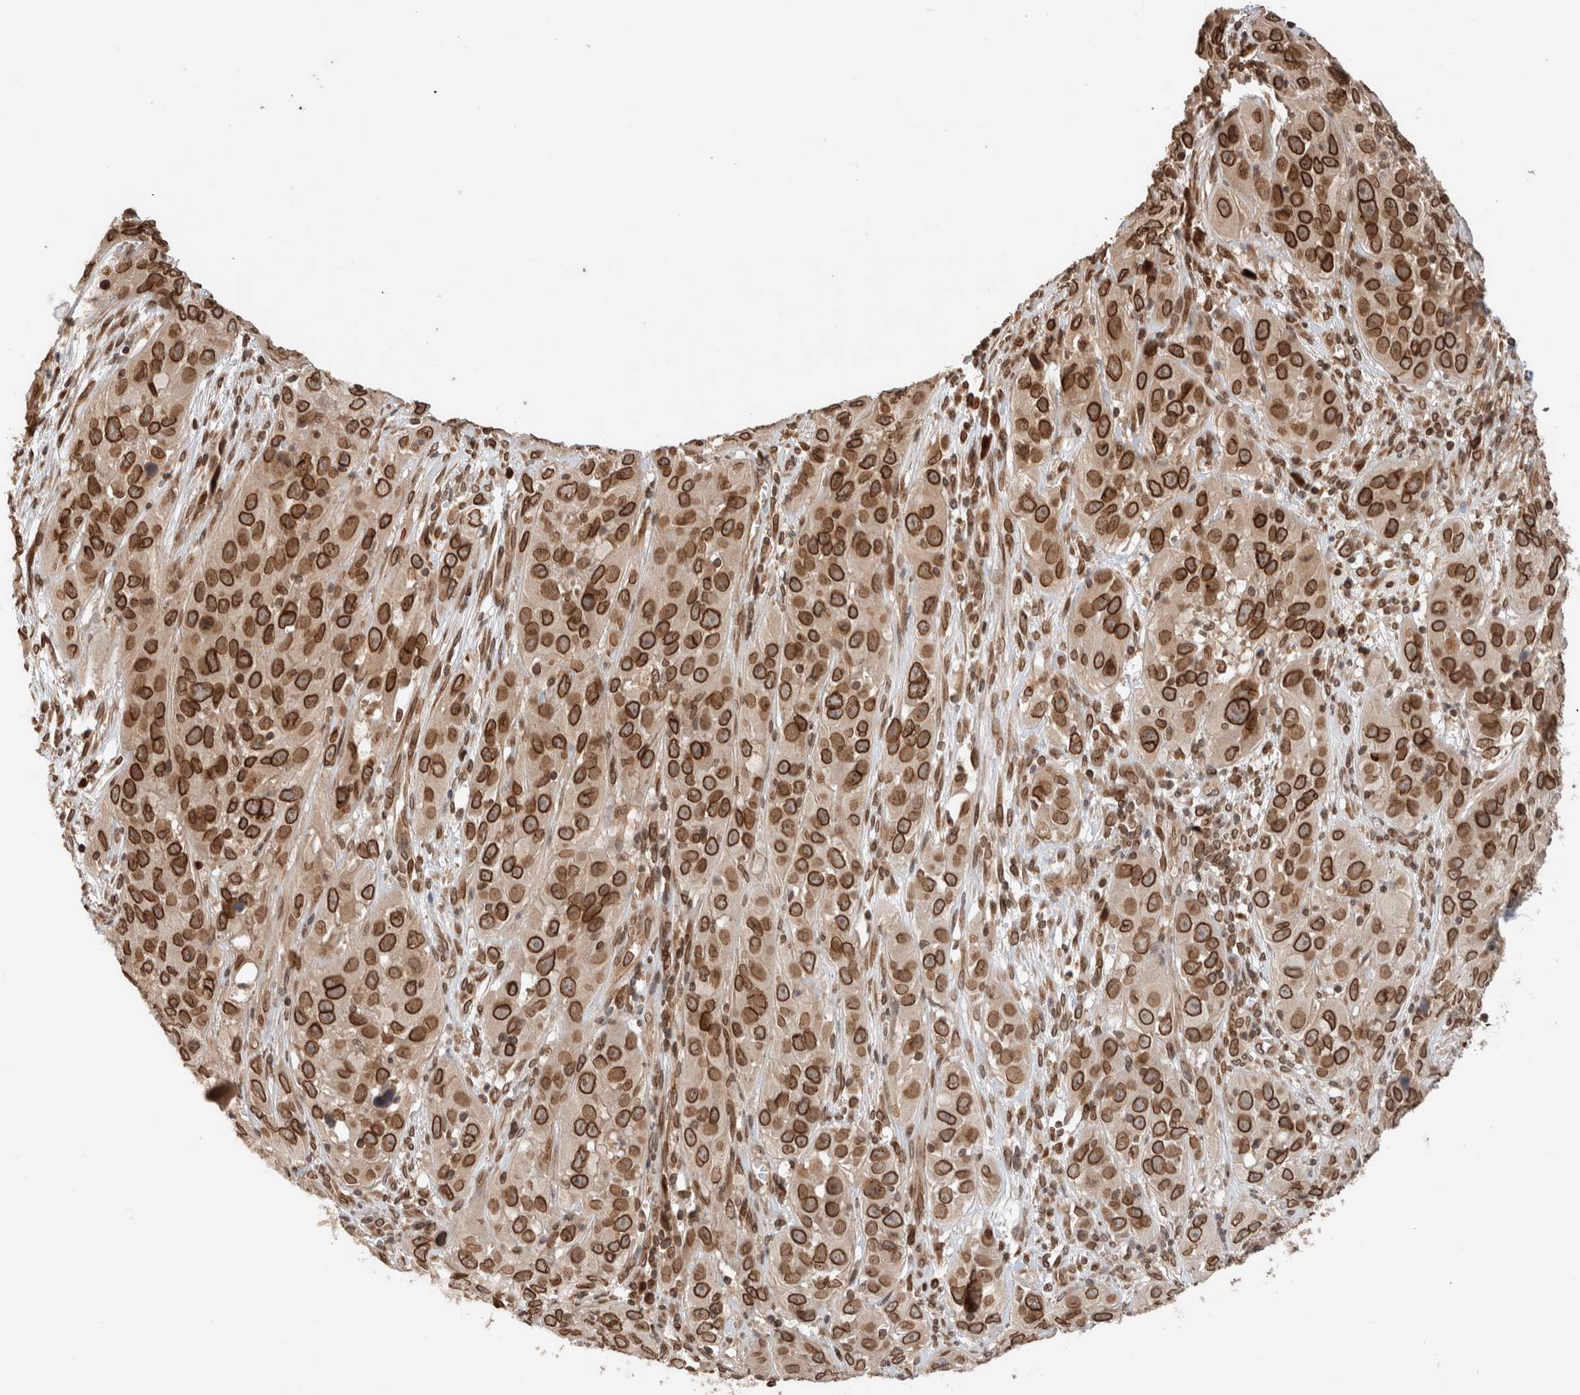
{"staining": {"intensity": "strong", "quantity": ">75%", "location": "cytoplasmic/membranous,nuclear"}, "tissue": "cervical cancer", "cell_type": "Tumor cells", "image_type": "cancer", "snomed": [{"axis": "morphology", "description": "Squamous cell carcinoma, NOS"}, {"axis": "topography", "description": "Cervix"}], "caption": "DAB (3,3'-diaminobenzidine) immunohistochemical staining of cervical cancer displays strong cytoplasmic/membranous and nuclear protein staining in about >75% of tumor cells.", "gene": "TPR", "patient": {"sex": "female", "age": 32}}